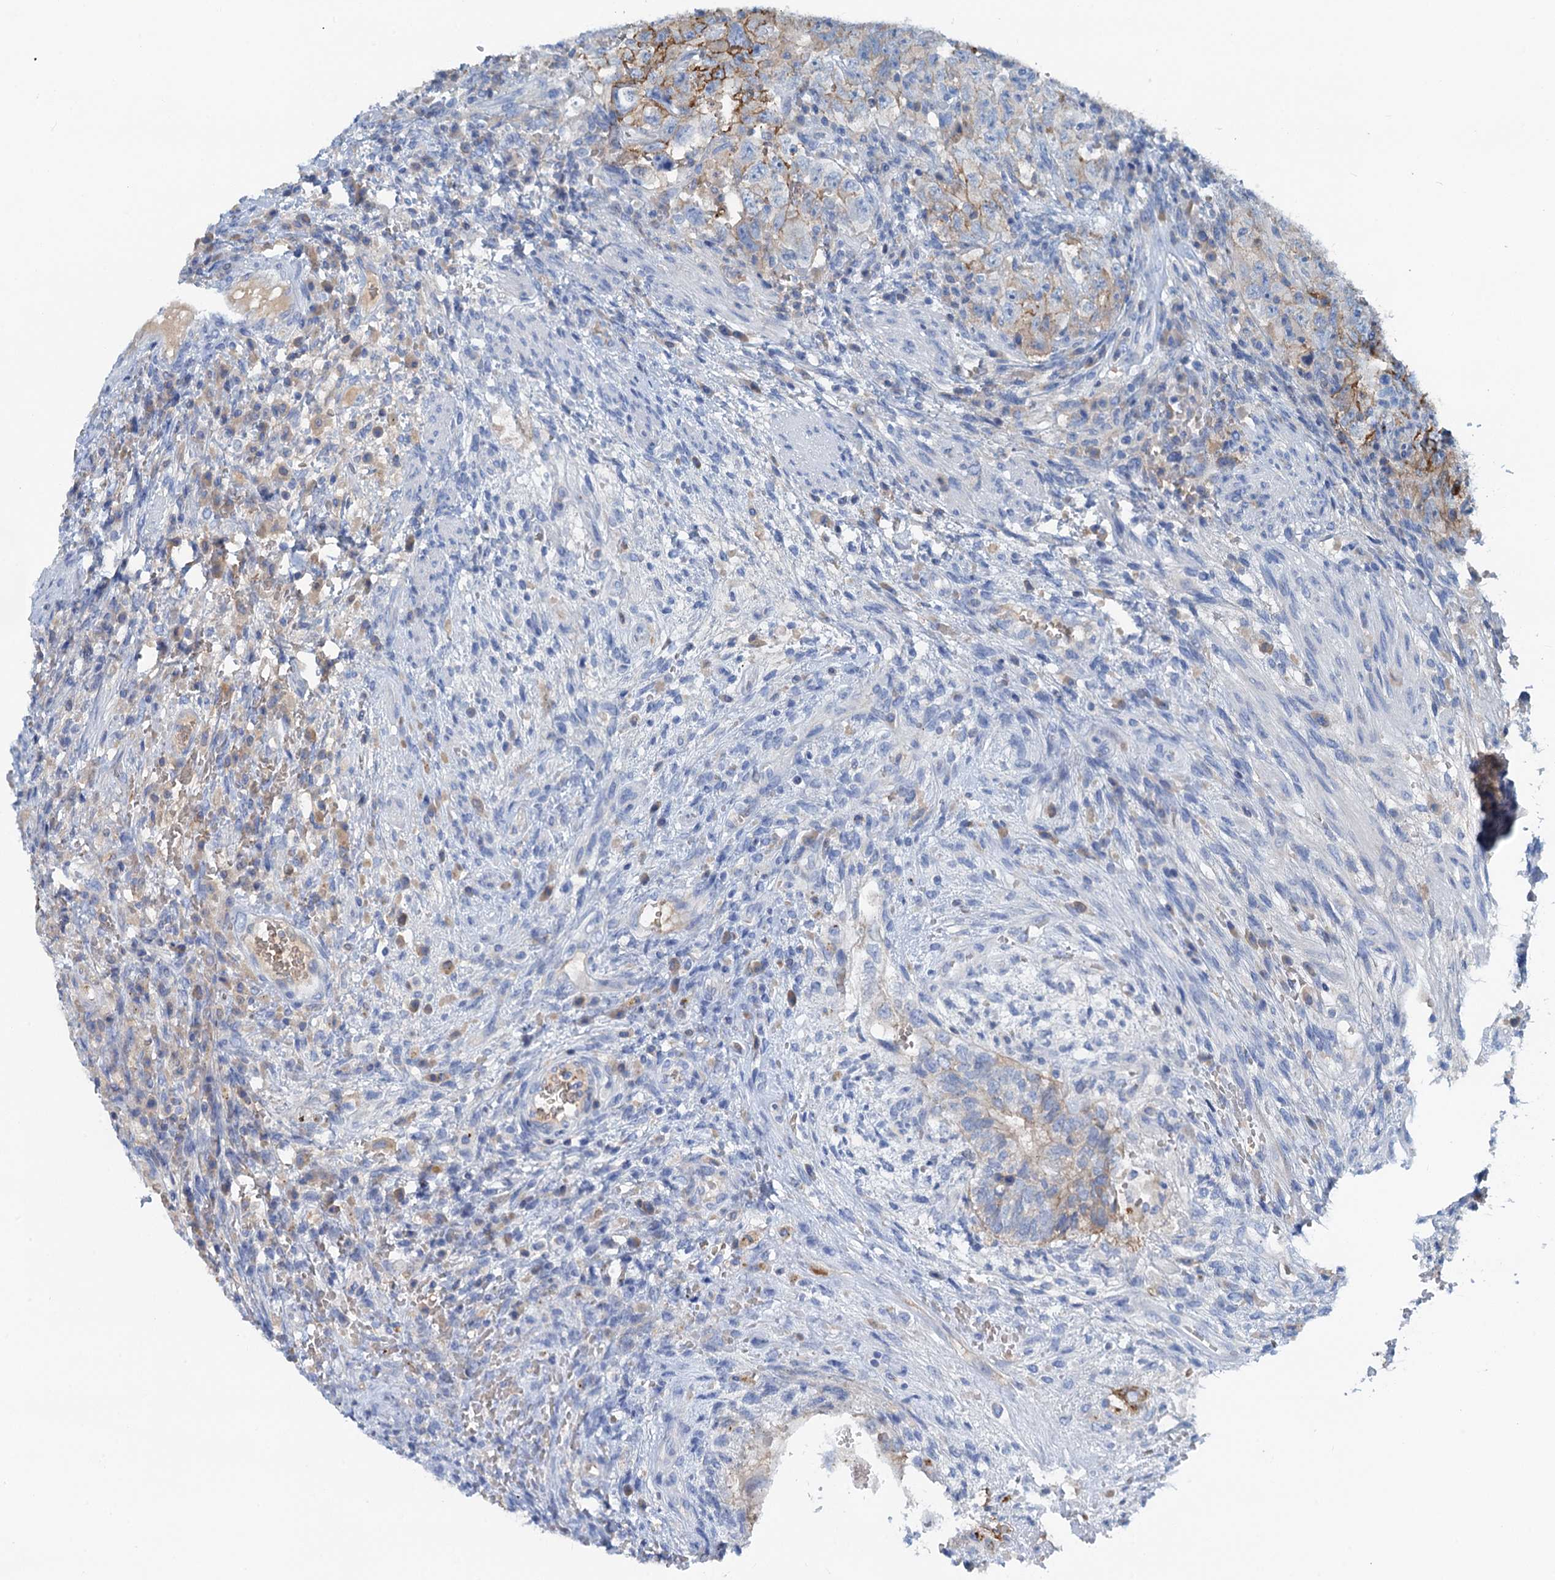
{"staining": {"intensity": "moderate", "quantity": "<25%", "location": "cytoplasmic/membranous"}, "tissue": "testis cancer", "cell_type": "Tumor cells", "image_type": "cancer", "snomed": [{"axis": "morphology", "description": "Carcinoma, Embryonal, NOS"}, {"axis": "topography", "description": "Testis"}], "caption": "The image shows a brown stain indicating the presence of a protein in the cytoplasmic/membranous of tumor cells in embryonal carcinoma (testis).", "gene": "MYADML2", "patient": {"sex": "male", "age": 26}}